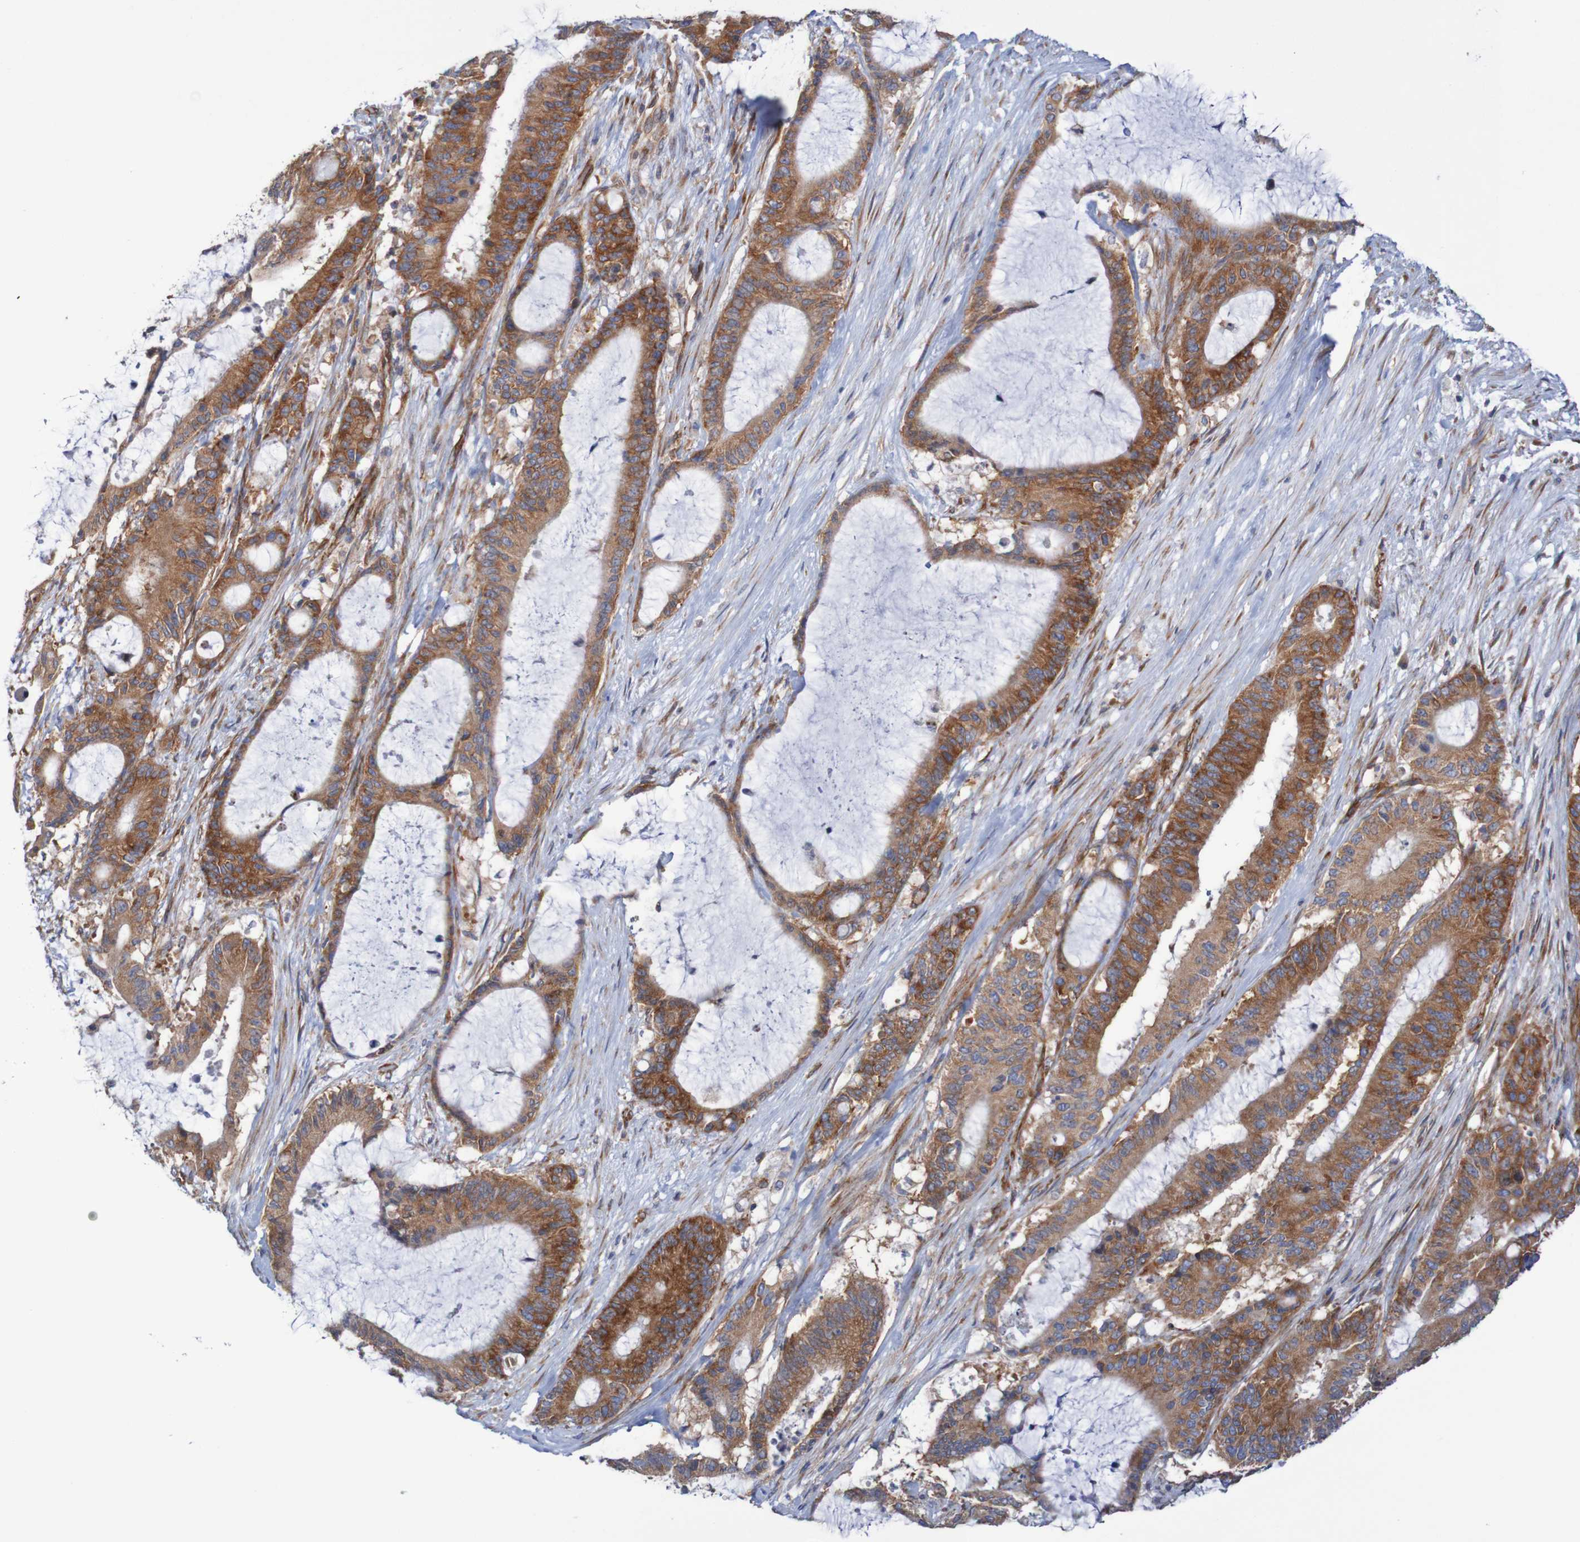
{"staining": {"intensity": "strong", "quantity": ">75%", "location": "cytoplasmic/membranous"}, "tissue": "liver cancer", "cell_type": "Tumor cells", "image_type": "cancer", "snomed": [{"axis": "morphology", "description": "Cholangiocarcinoma"}, {"axis": "topography", "description": "Liver"}], "caption": "Liver cancer stained with DAB immunohistochemistry demonstrates high levels of strong cytoplasmic/membranous staining in about >75% of tumor cells. Using DAB (brown) and hematoxylin (blue) stains, captured at high magnification using brightfield microscopy.", "gene": "FXR2", "patient": {"sex": "female", "age": 73}}